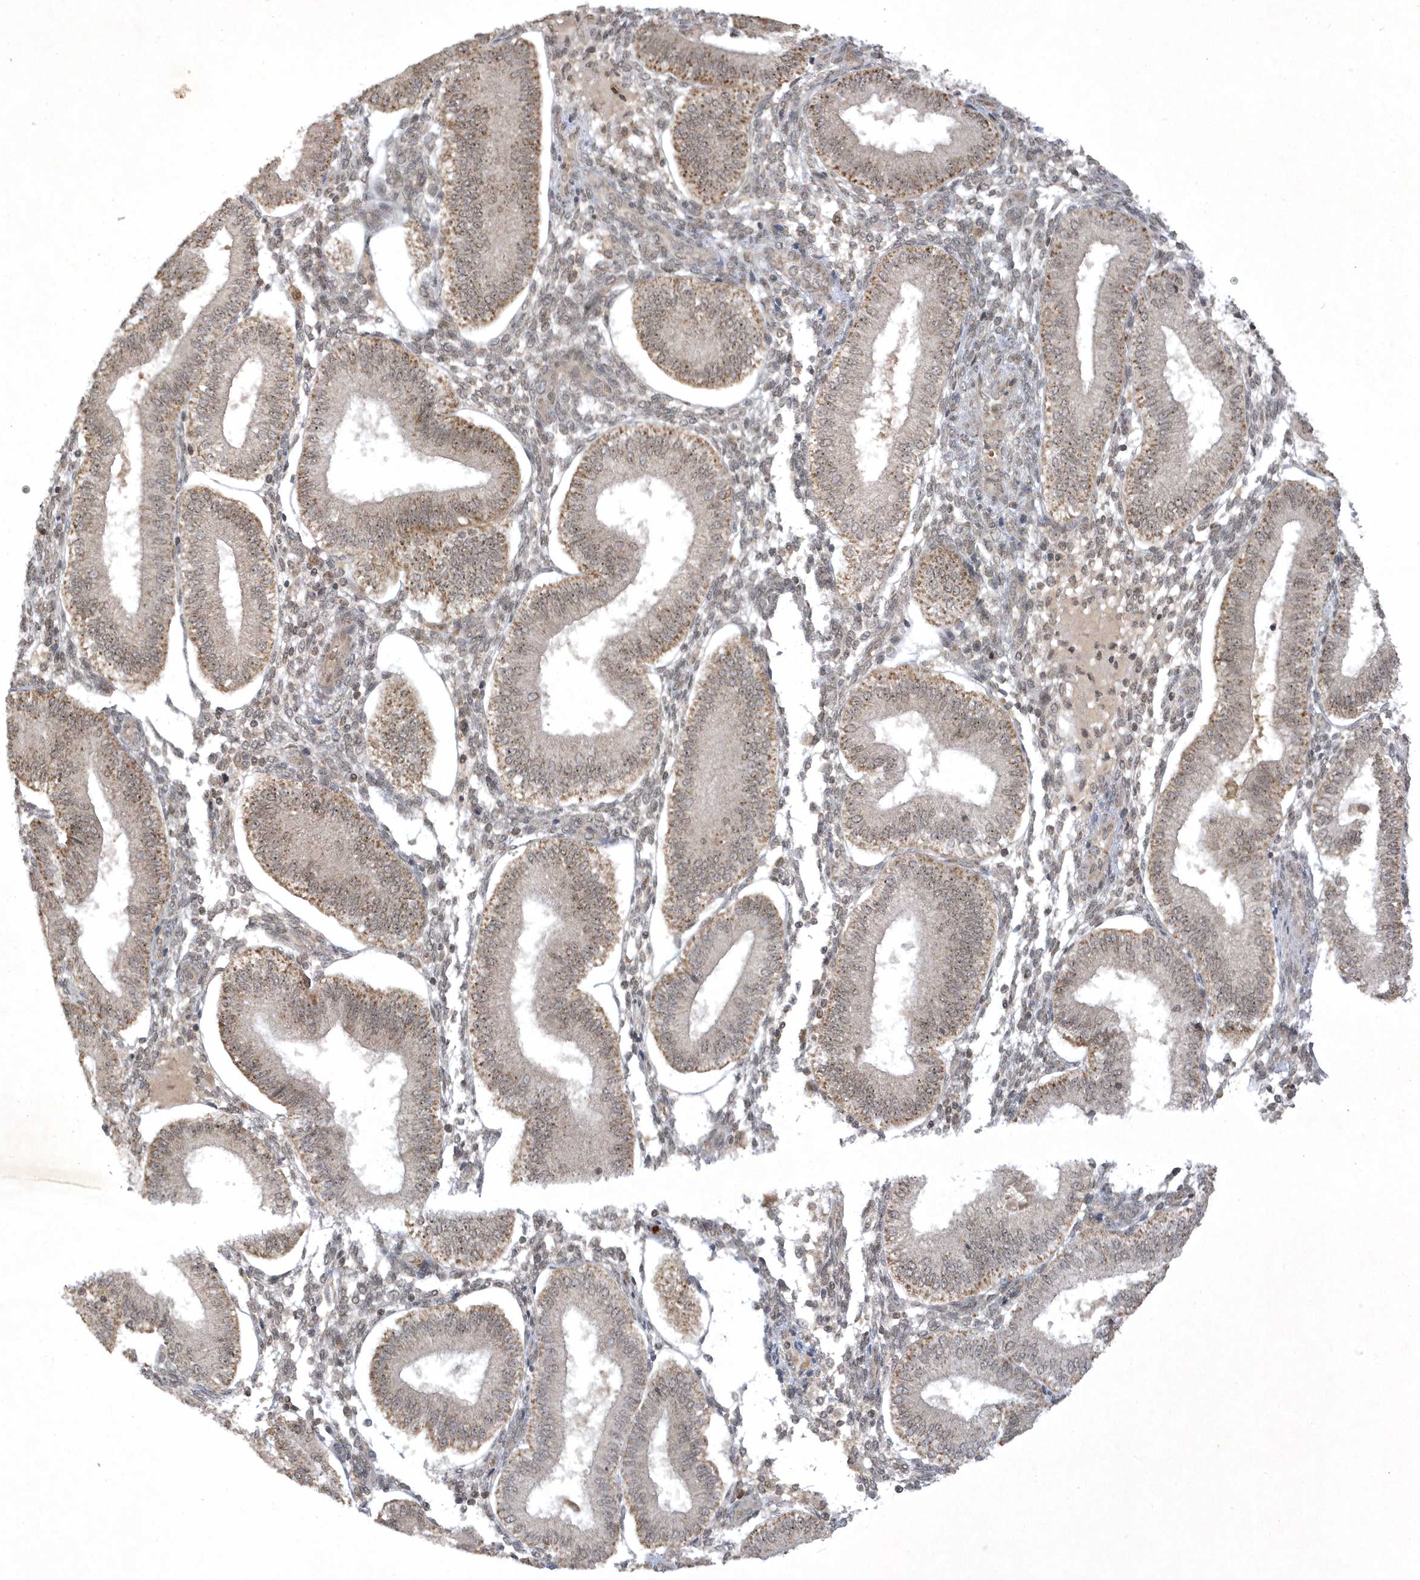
{"staining": {"intensity": "negative", "quantity": "none", "location": "none"}, "tissue": "endometrium", "cell_type": "Cells in endometrial stroma", "image_type": "normal", "snomed": [{"axis": "morphology", "description": "Normal tissue, NOS"}, {"axis": "topography", "description": "Endometrium"}], "caption": "Endometrium stained for a protein using immunohistochemistry (IHC) reveals no positivity cells in endometrial stroma.", "gene": "ZNF213", "patient": {"sex": "female", "age": 39}}